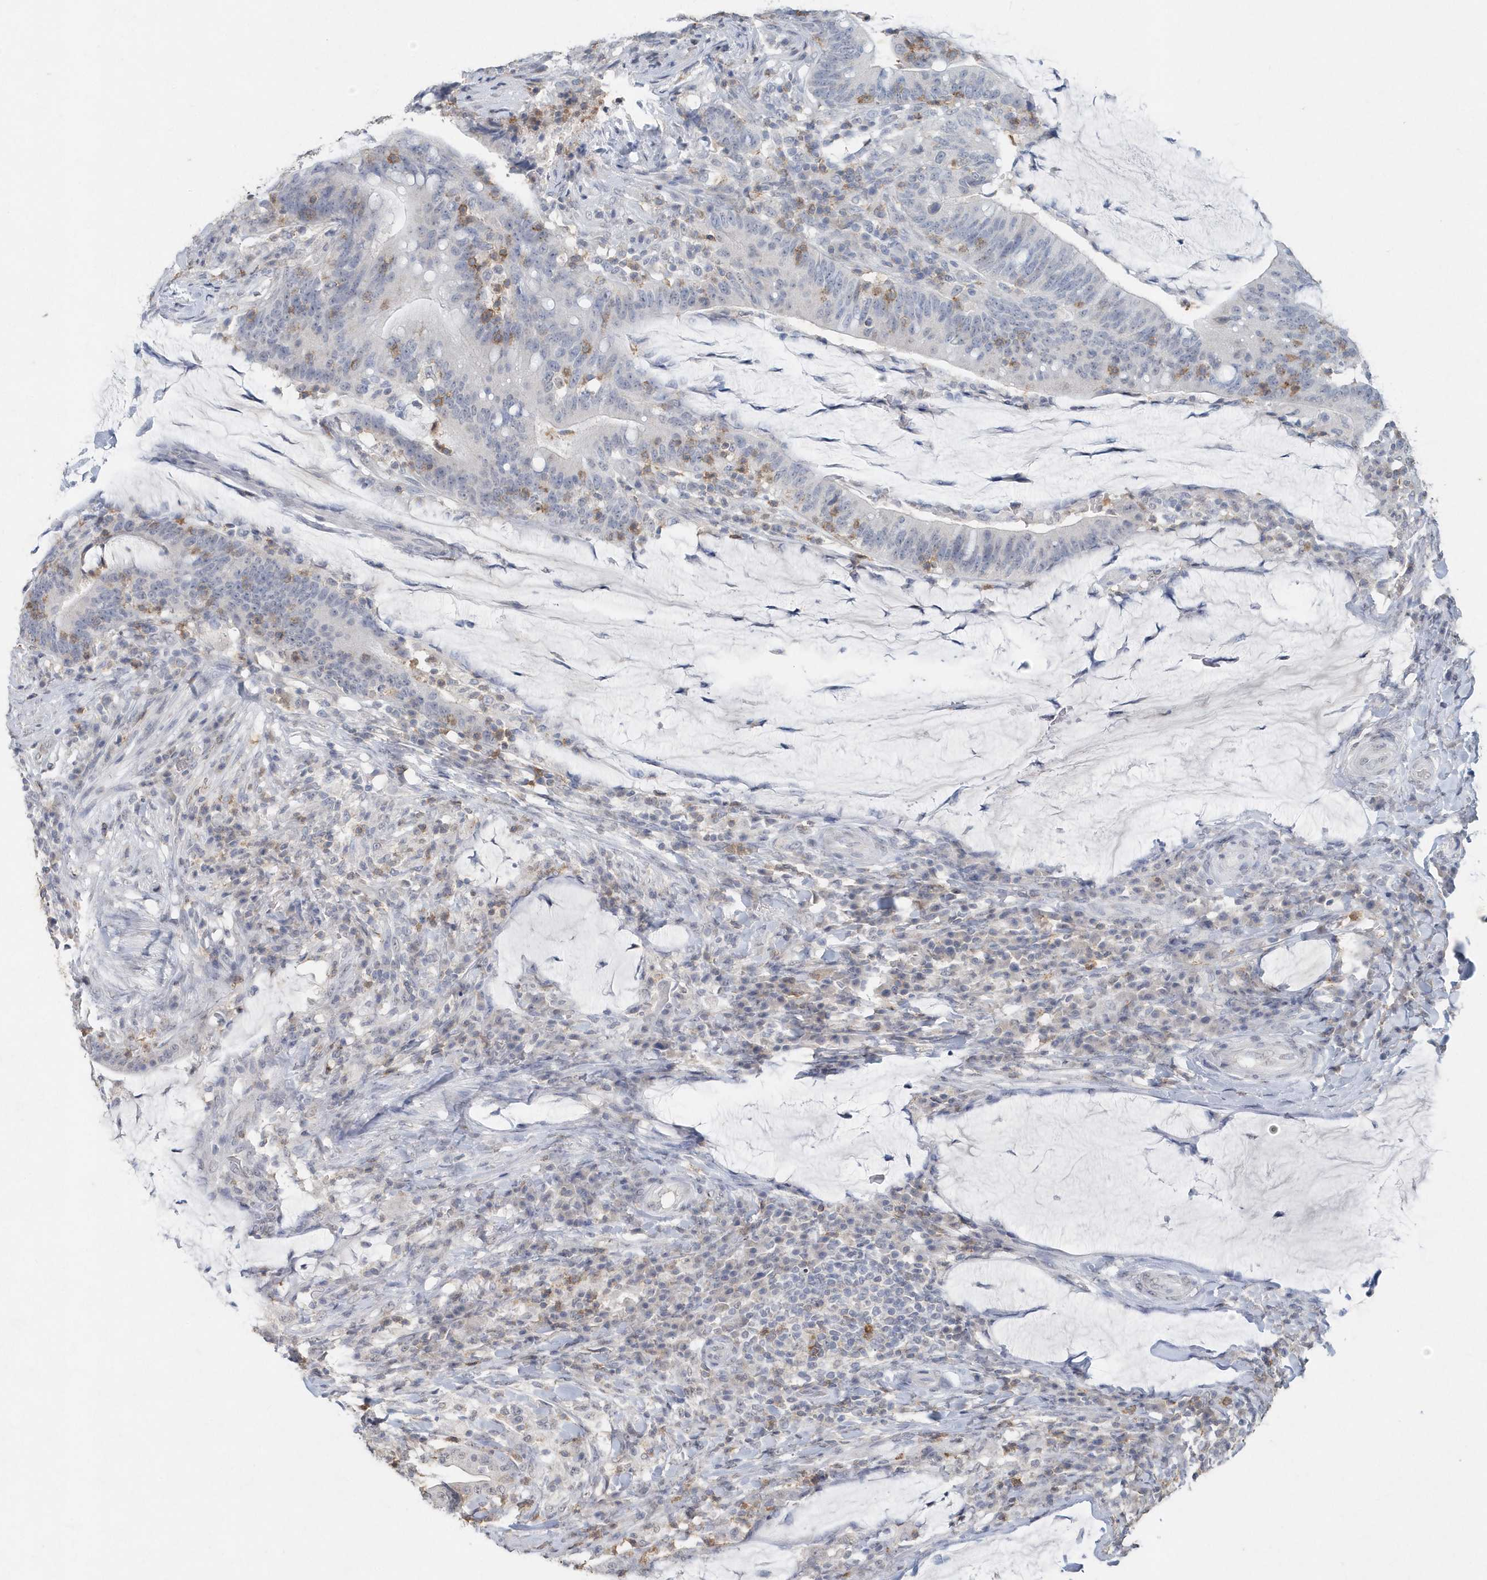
{"staining": {"intensity": "negative", "quantity": "none", "location": "none"}, "tissue": "colorectal cancer", "cell_type": "Tumor cells", "image_type": "cancer", "snomed": [{"axis": "morphology", "description": "Normal tissue, NOS"}, {"axis": "morphology", "description": "Adenocarcinoma, NOS"}, {"axis": "topography", "description": "Colon"}], "caption": "DAB immunohistochemical staining of colorectal cancer (adenocarcinoma) exhibits no significant expression in tumor cells. (Brightfield microscopy of DAB (3,3'-diaminobenzidine) IHC at high magnification).", "gene": "PDCD1", "patient": {"sex": "female", "age": 66}}